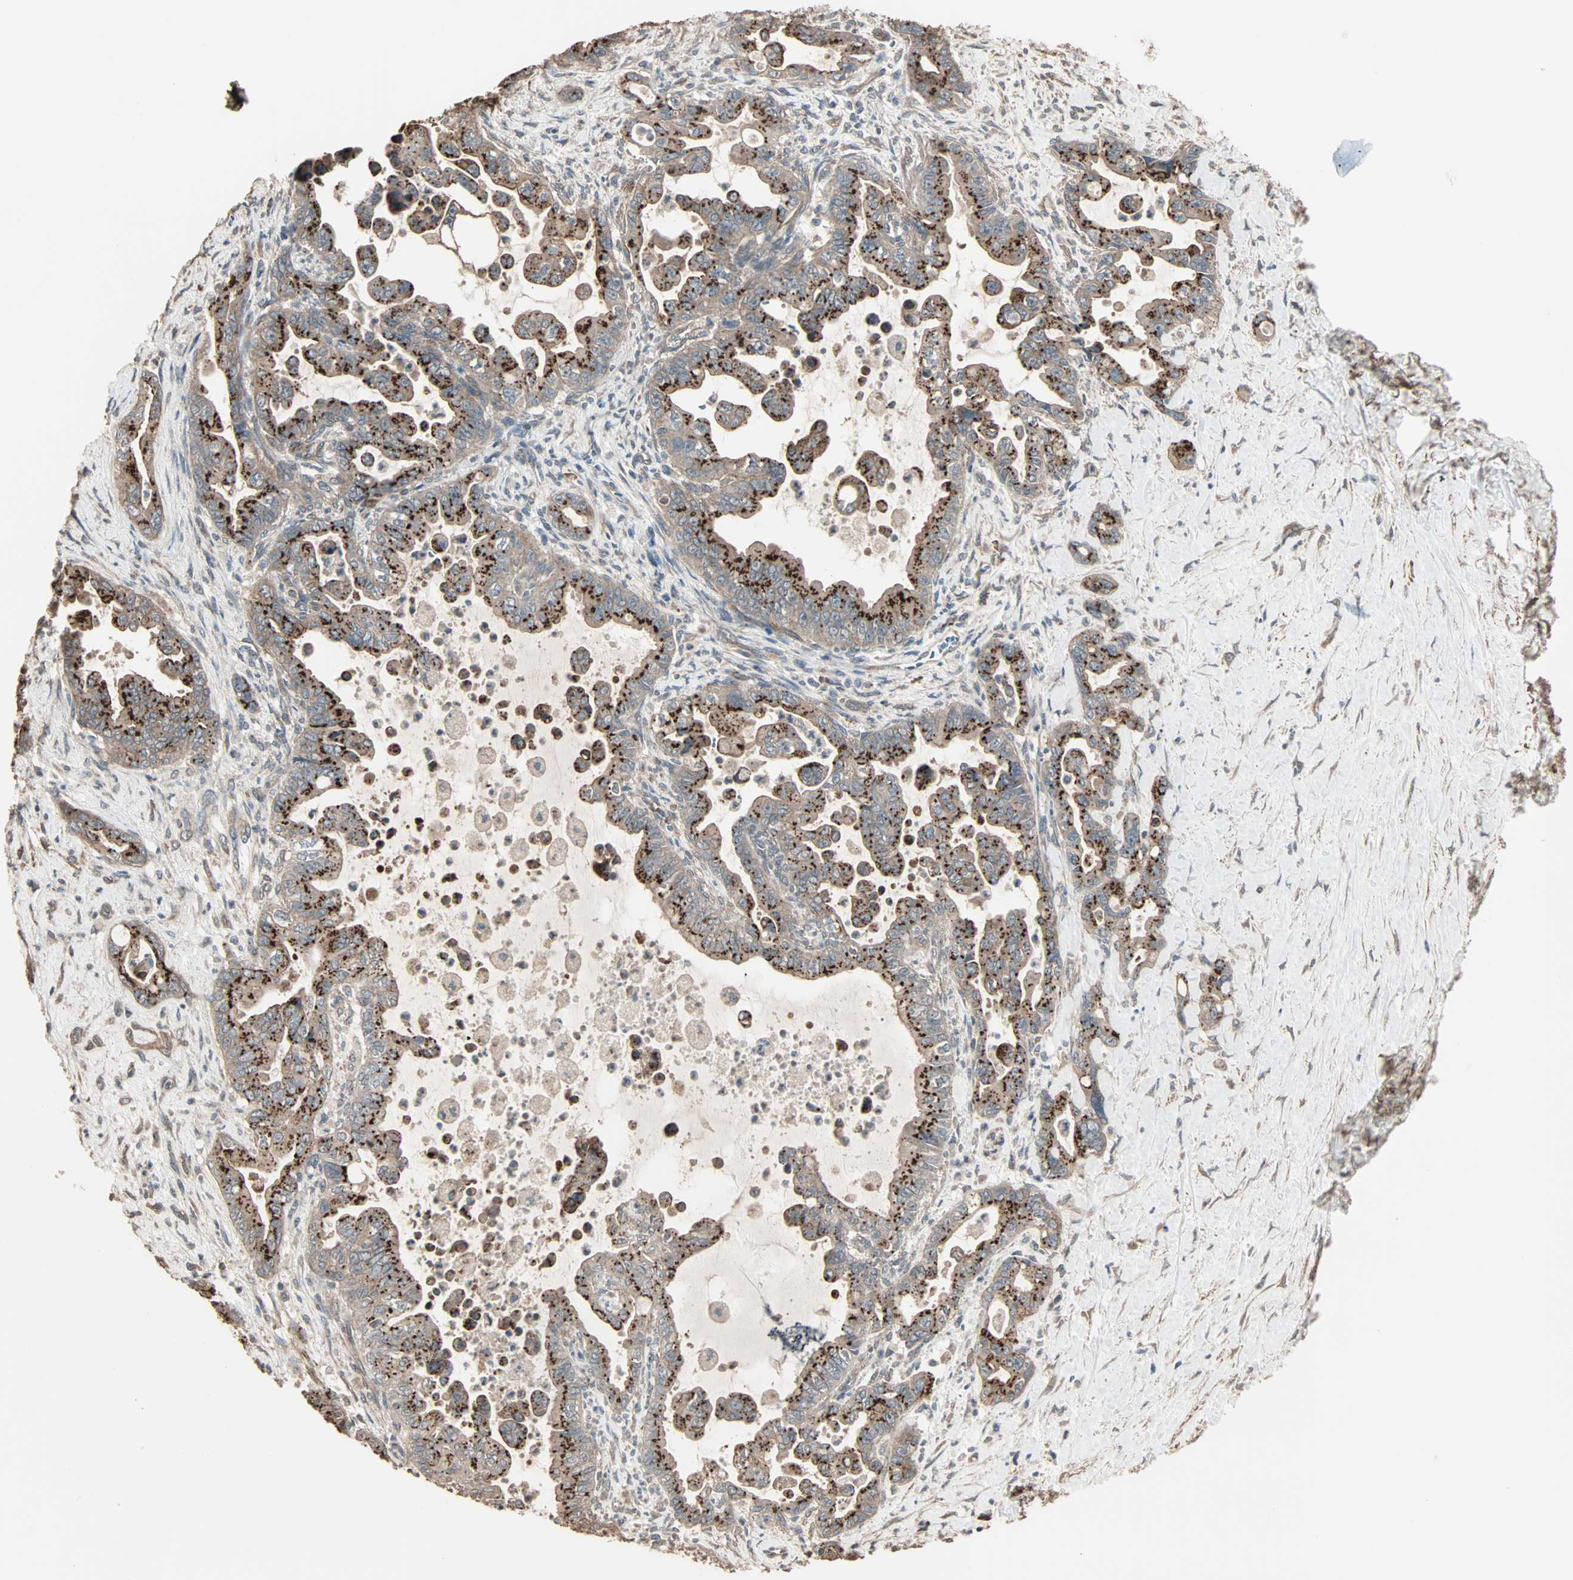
{"staining": {"intensity": "strong", "quantity": ">75%", "location": "cytoplasmic/membranous"}, "tissue": "pancreatic cancer", "cell_type": "Tumor cells", "image_type": "cancer", "snomed": [{"axis": "morphology", "description": "Adenocarcinoma, NOS"}, {"axis": "topography", "description": "Pancreas"}], "caption": "Approximately >75% of tumor cells in pancreatic cancer demonstrate strong cytoplasmic/membranous protein expression as visualized by brown immunohistochemical staining.", "gene": "GALNT3", "patient": {"sex": "male", "age": 70}}